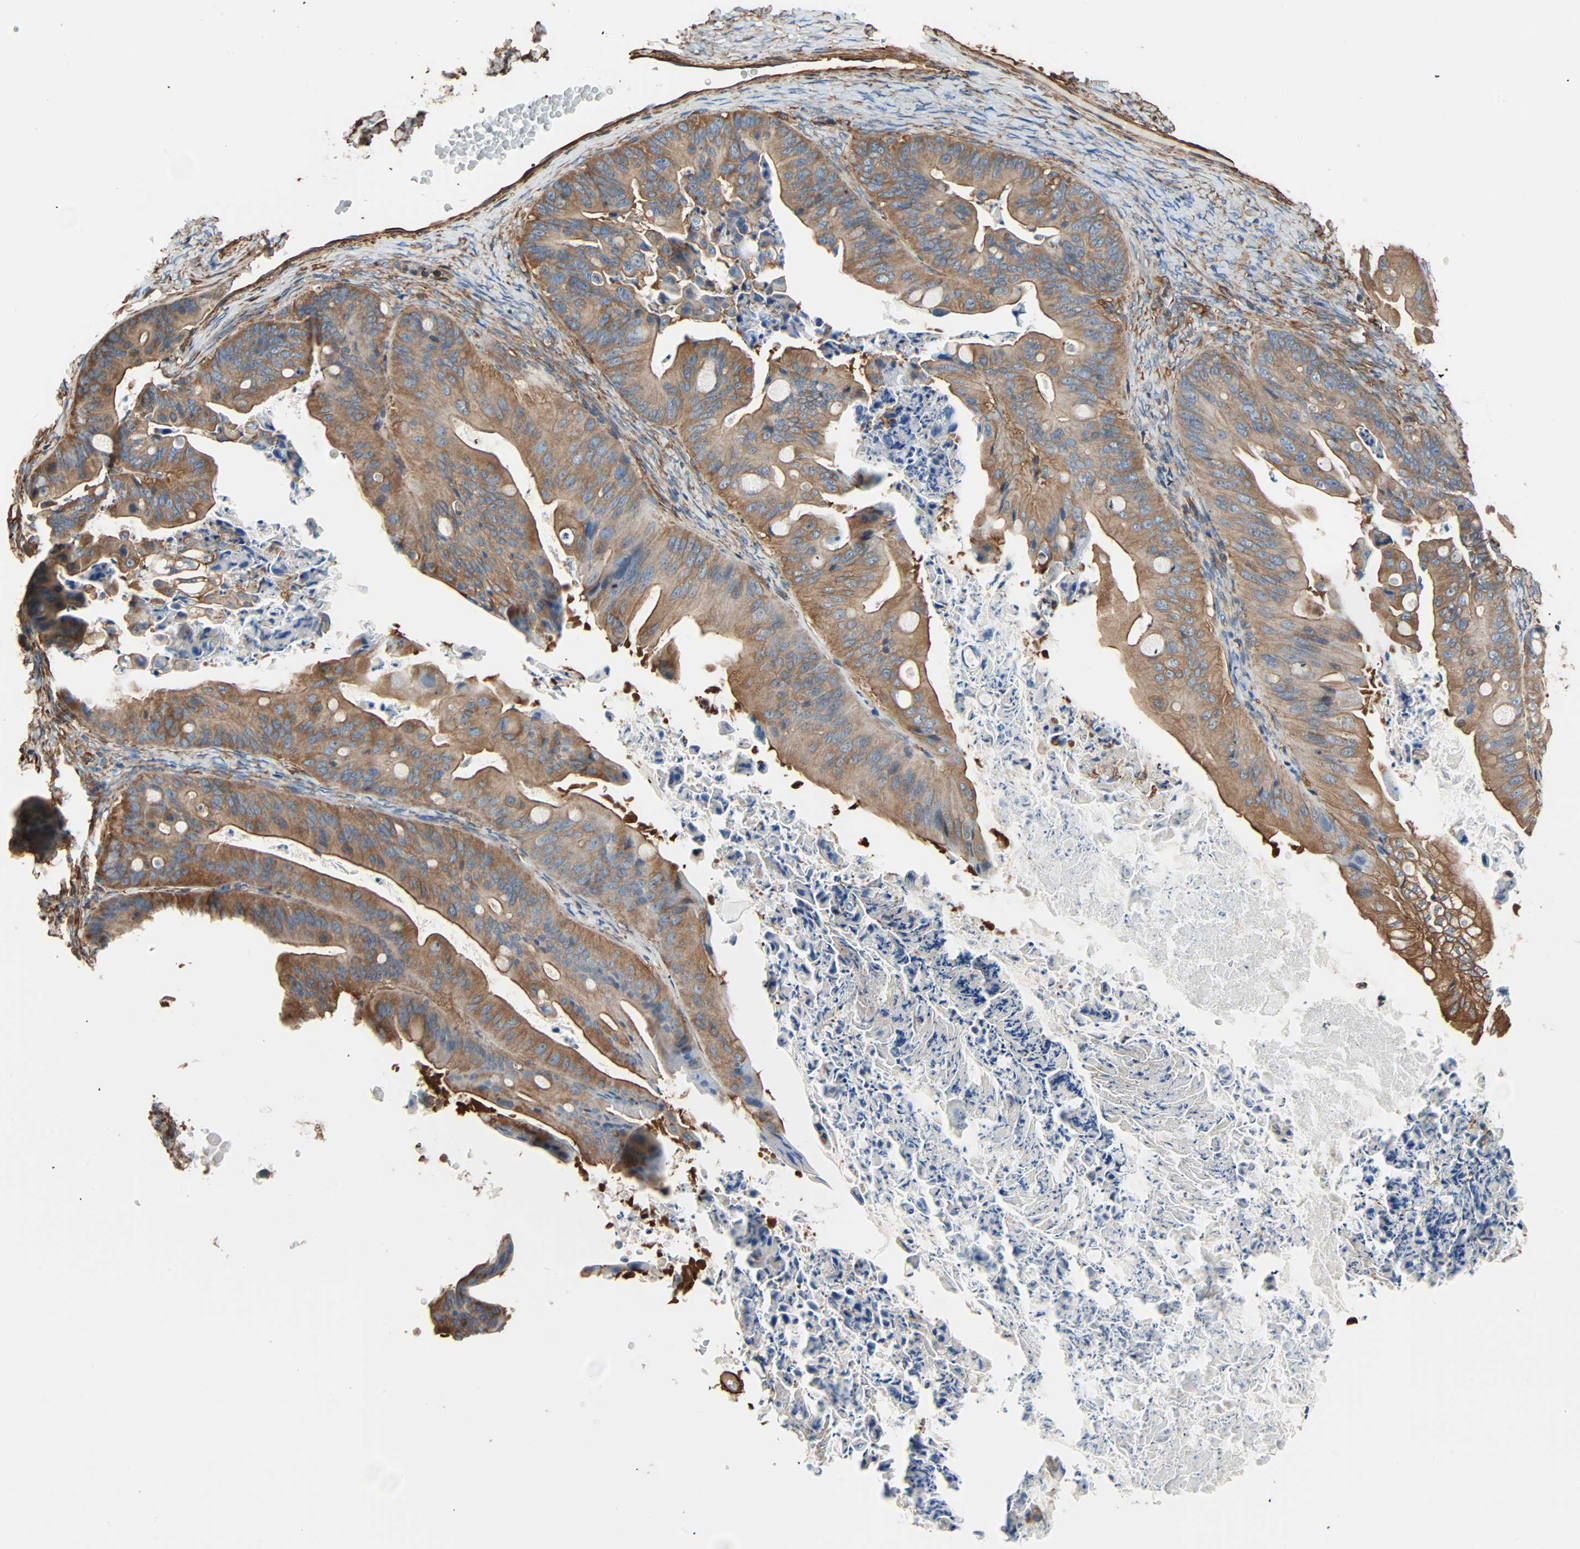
{"staining": {"intensity": "moderate", "quantity": ">75%", "location": "cytoplasmic/membranous"}, "tissue": "ovarian cancer", "cell_type": "Tumor cells", "image_type": "cancer", "snomed": [{"axis": "morphology", "description": "Cystadenocarcinoma, mucinous, NOS"}, {"axis": "topography", "description": "Ovary"}], "caption": "Brown immunohistochemical staining in mucinous cystadenocarcinoma (ovarian) exhibits moderate cytoplasmic/membranous positivity in about >75% of tumor cells.", "gene": "GALNT10", "patient": {"sex": "female", "age": 37}}